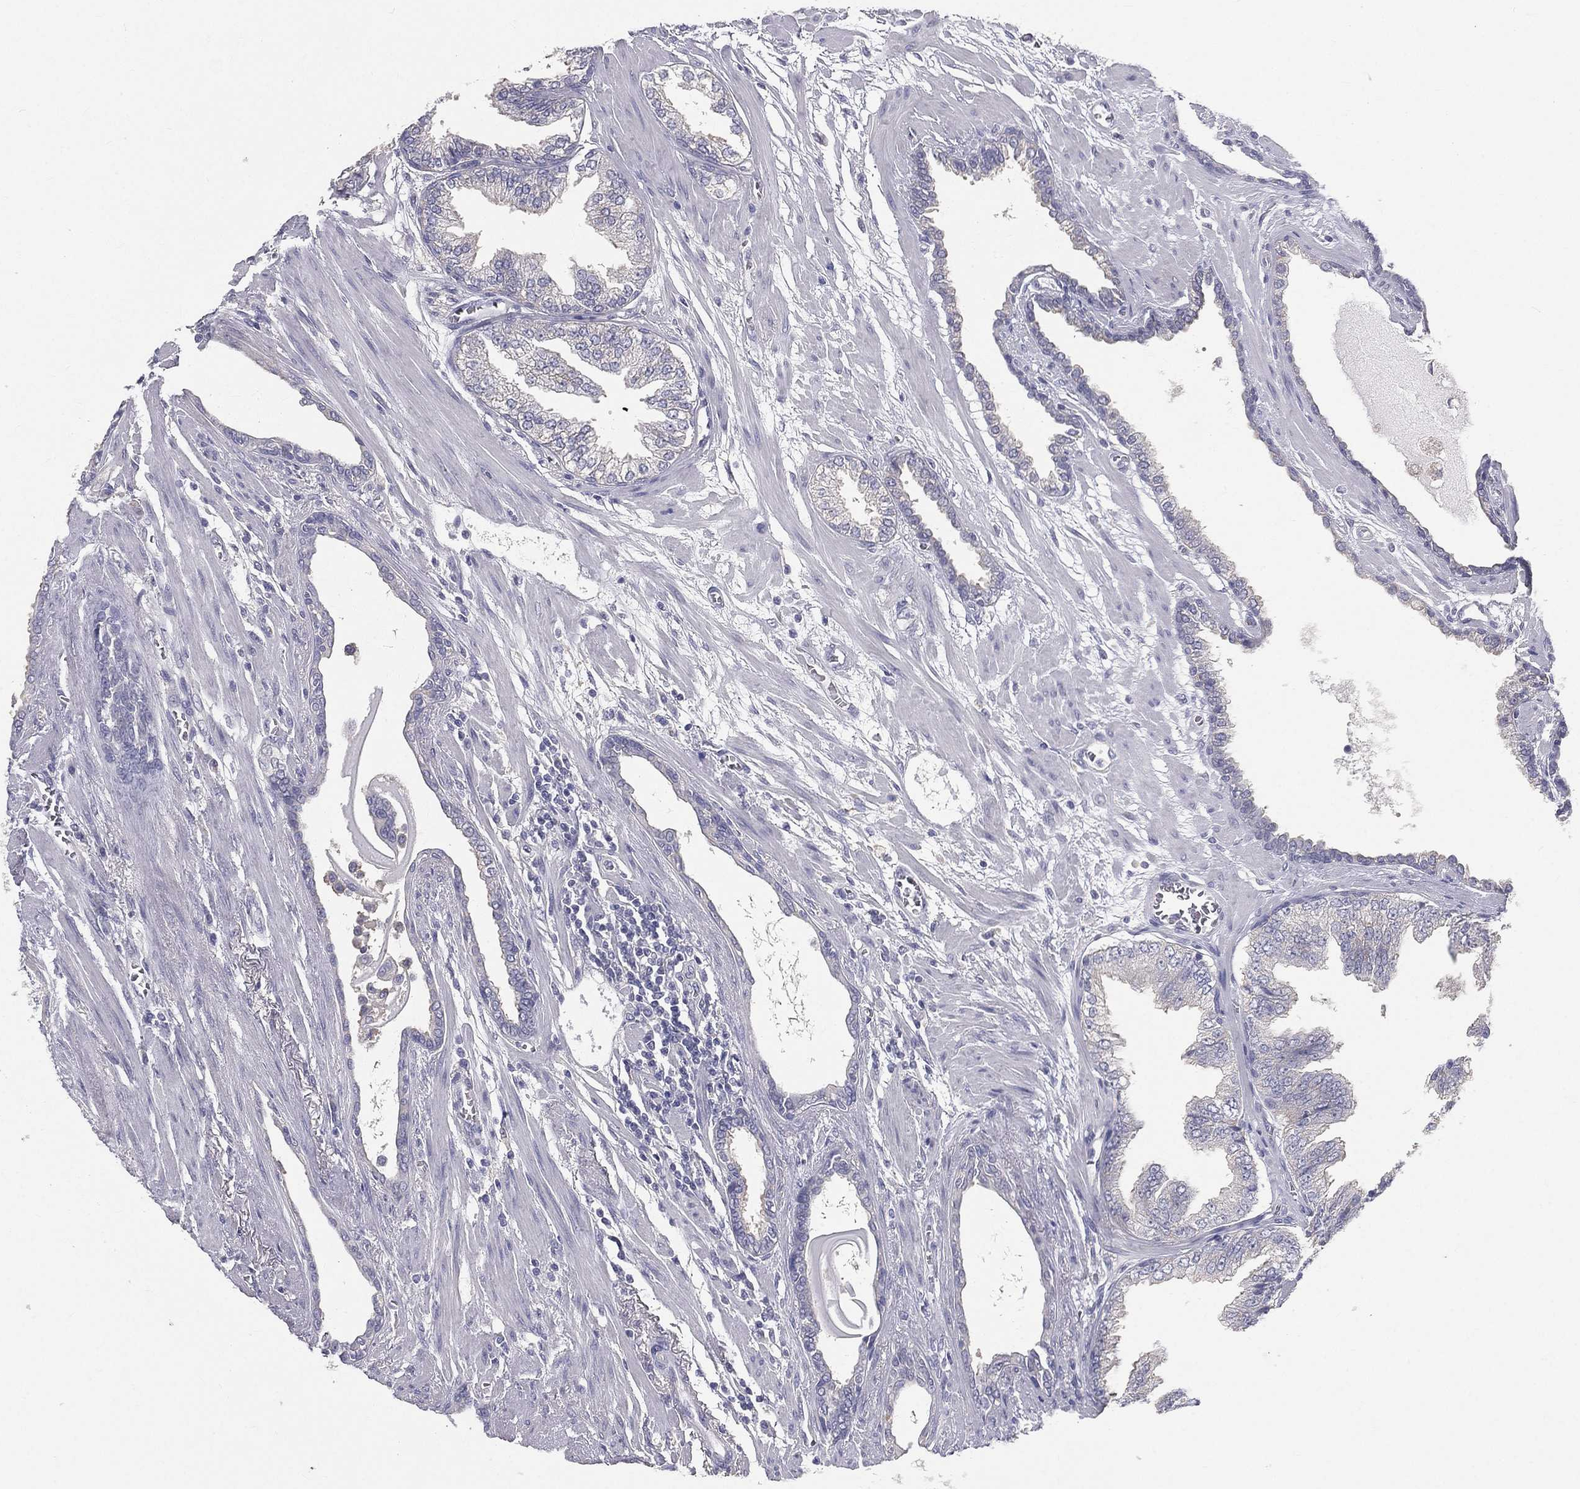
{"staining": {"intensity": "negative", "quantity": "none", "location": "none"}, "tissue": "prostate cancer", "cell_type": "Tumor cells", "image_type": "cancer", "snomed": [{"axis": "morphology", "description": "Adenocarcinoma, Low grade"}, {"axis": "topography", "description": "Prostate"}], "caption": "This is a histopathology image of IHC staining of low-grade adenocarcinoma (prostate), which shows no expression in tumor cells.", "gene": "MUC13", "patient": {"sex": "male", "age": 69}}